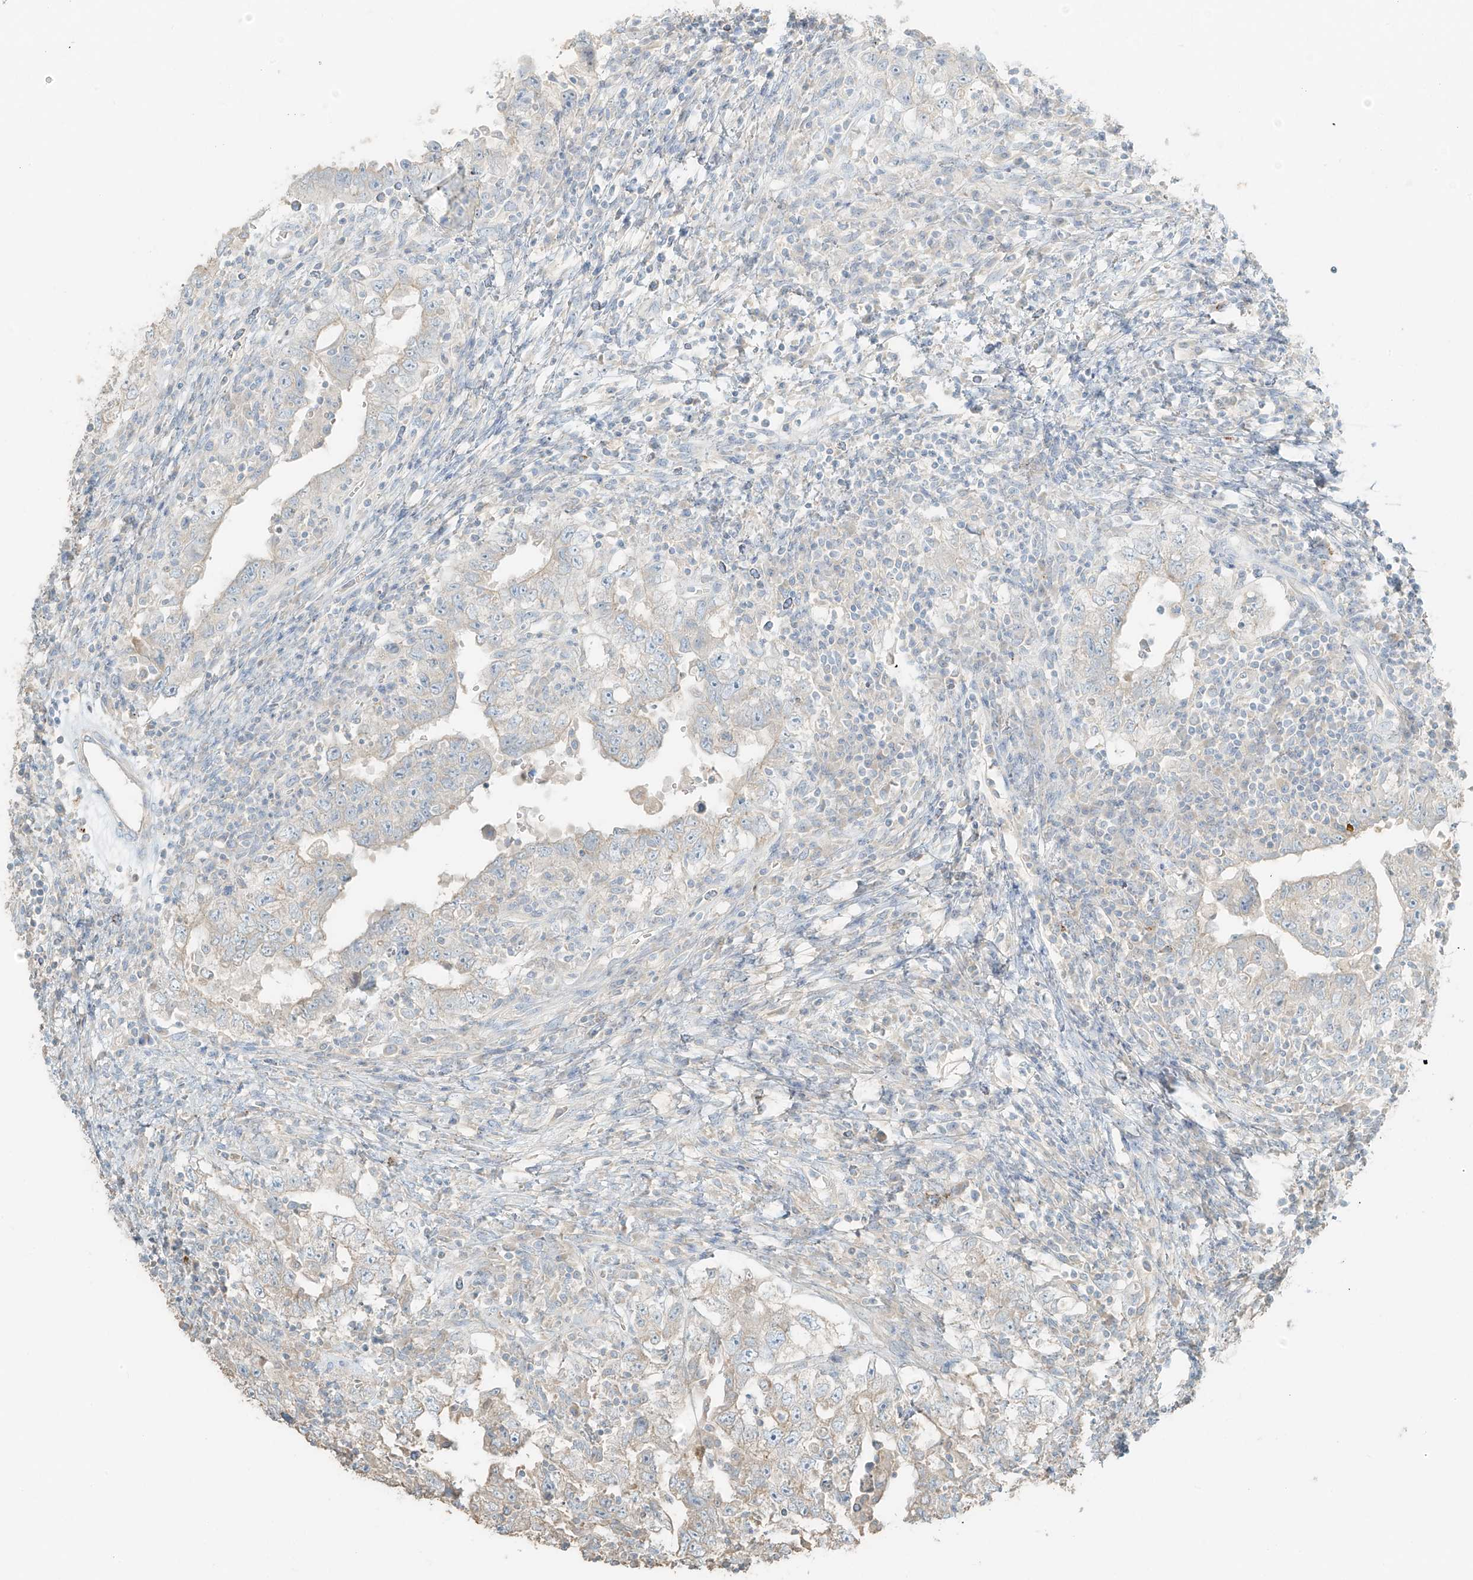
{"staining": {"intensity": "negative", "quantity": "none", "location": "none"}, "tissue": "testis cancer", "cell_type": "Tumor cells", "image_type": "cancer", "snomed": [{"axis": "morphology", "description": "Carcinoma, Embryonal, NOS"}, {"axis": "topography", "description": "Testis"}], "caption": "Protein analysis of embryonal carcinoma (testis) shows no significant positivity in tumor cells. The staining was performed using DAB (3,3'-diaminobenzidine) to visualize the protein expression in brown, while the nuclei were stained in blue with hematoxylin (Magnification: 20x).", "gene": "RFTN2", "patient": {"sex": "male", "age": 26}}